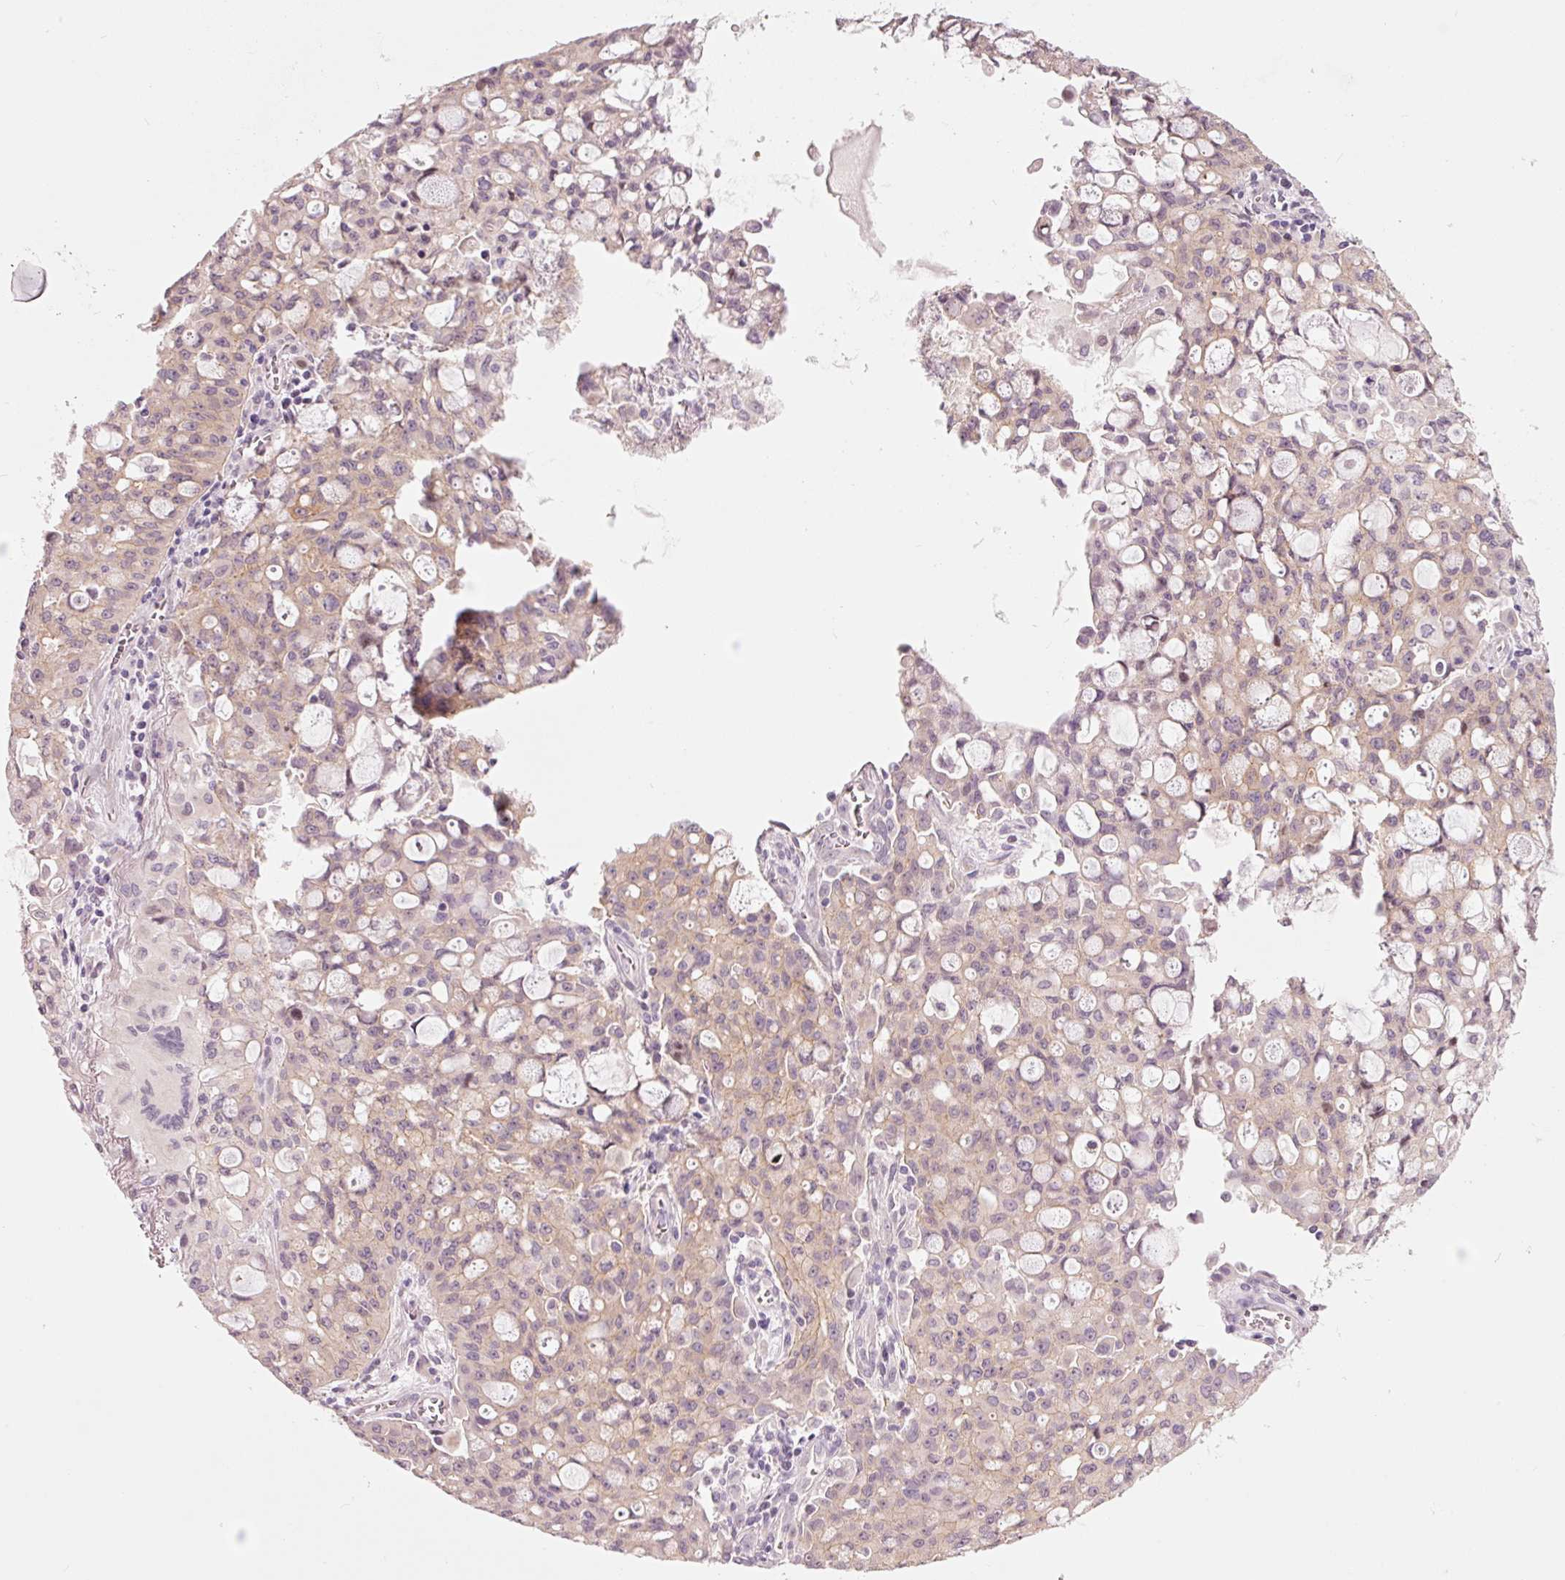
{"staining": {"intensity": "weak", "quantity": "25%-75%", "location": "cytoplasmic/membranous"}, "tissue": "lung cancer", "cell_type": "Tumor cells", "image_type": "cancer", "snomed": [{"axis": "morphology", "description": "Adenocarcinoma, NOS"}, {"axis": "topography", "description": "Lung"}], "caption": "Immunohistochemistry (DAB) staining of human lung cancer (adenocarcinoma) shows weak cytoplasmic/membranous protein expression in about 25%-75% of tumor cells. Immunohistochemistry stains the protein of interest in brown and the nuclei are stained blue.", "gene": "DAPP1", "patient": {"sex": "female", "age": 44}}